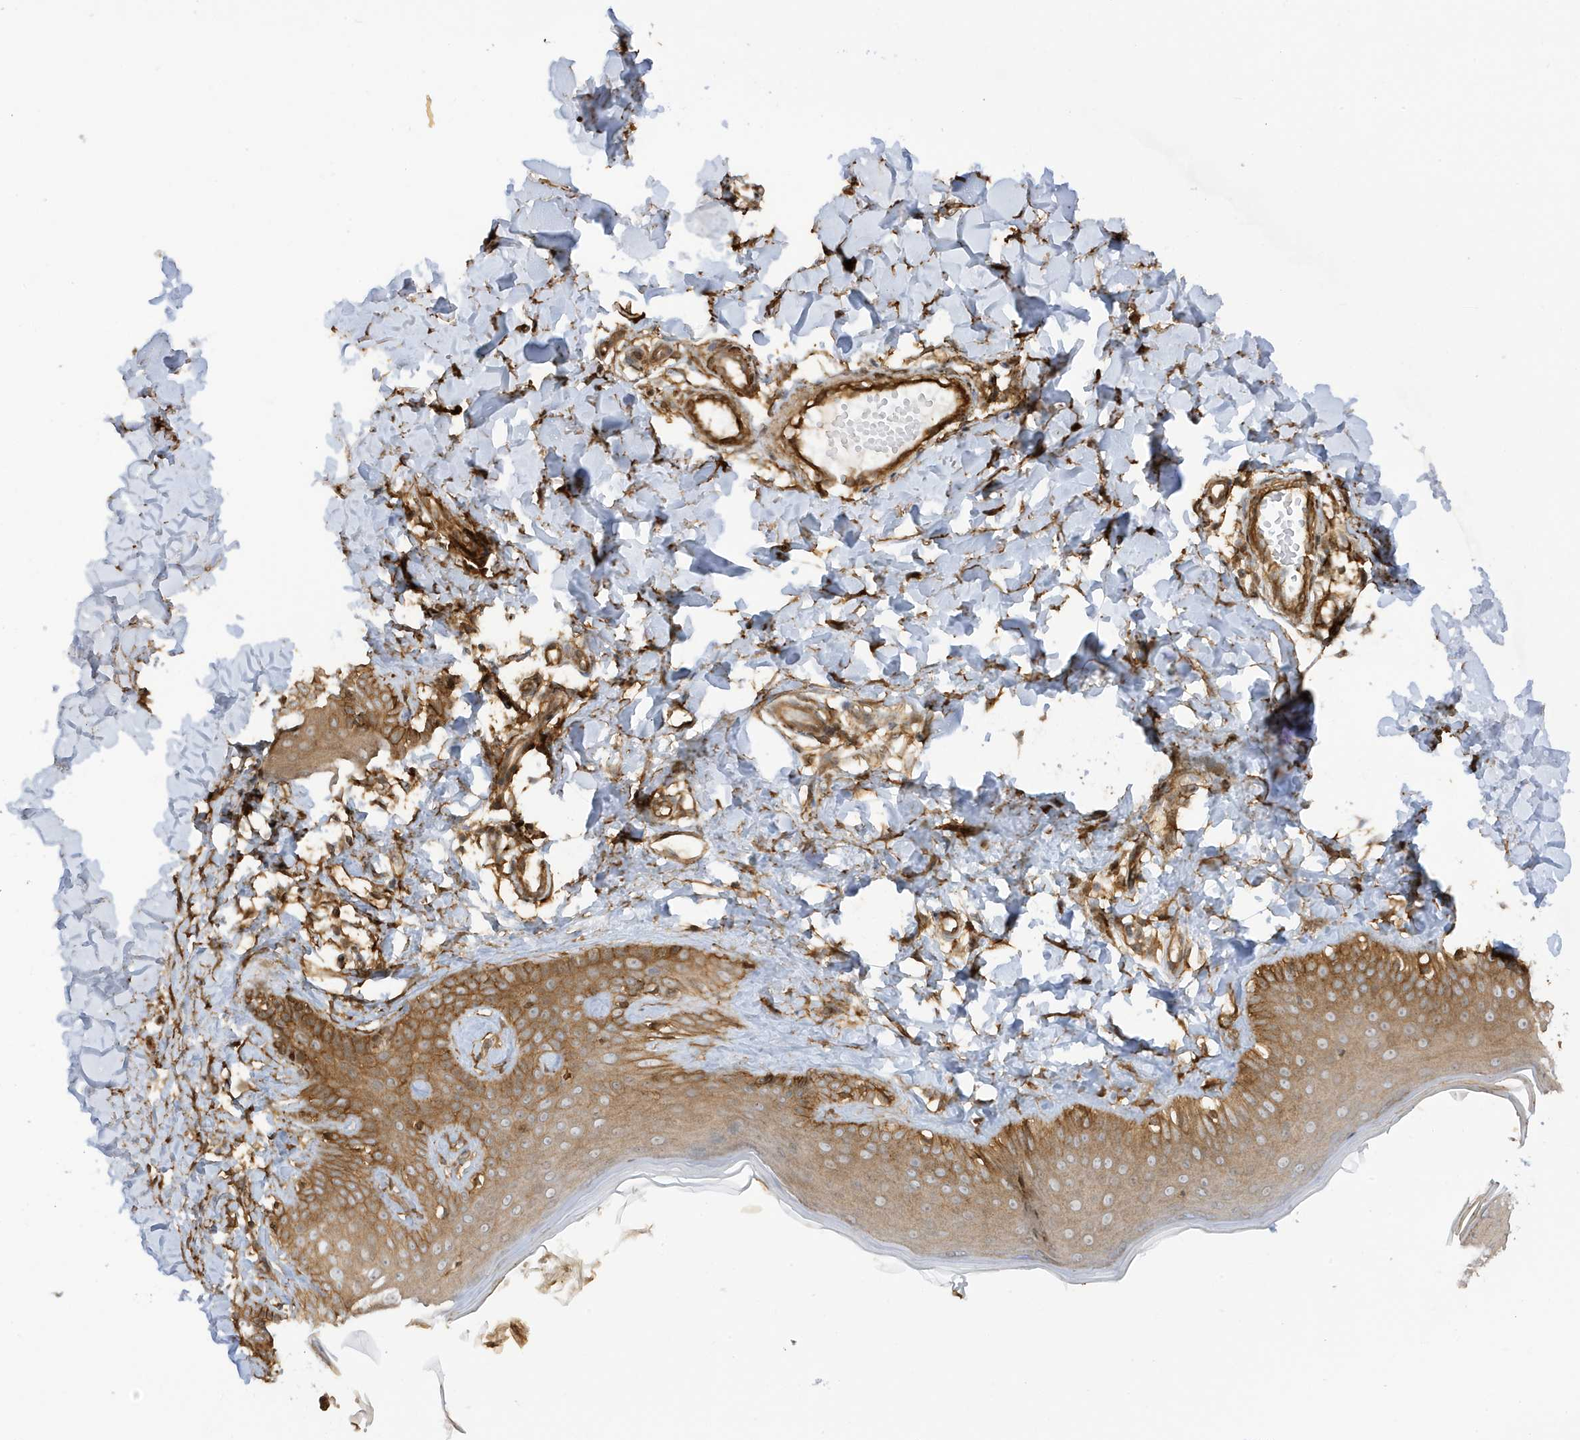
{"staining": {"intensity": "moderate", "quantity": ">75%", "location": "cytoplasmic/membranous"}, "tissue": "skin", "cell_type": "Fibroblasts", "image_type": "normal", "snomed": [{"axis": "morphology", "description": "Normal tissue, NOS"}, {"axis": "topography", "description": "Skin"}], "caption": "Fibroblasts demonstrate moderate cytoplasmic/membranous positivity in about >75% of cells in unremarkable skin.", "gene": "CDC42EP3", "patient": {"sex": "male", "age": 52}}